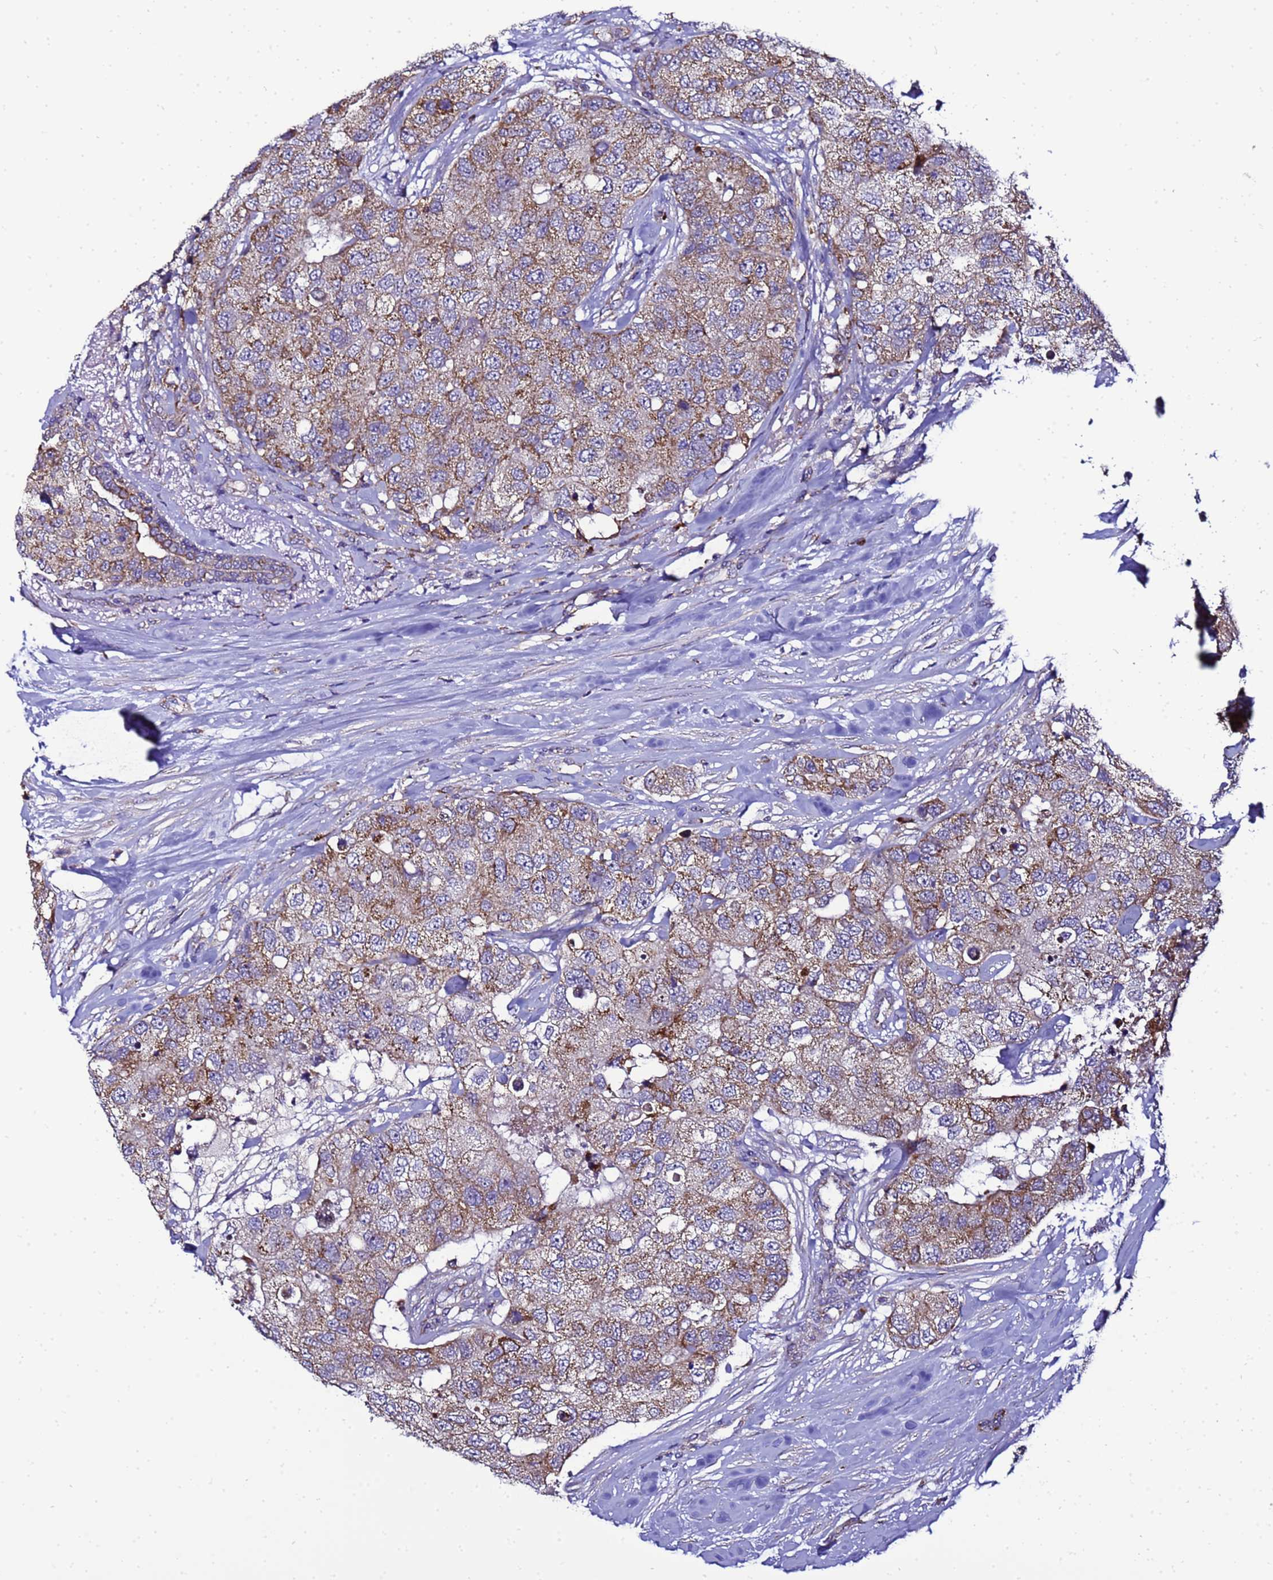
{"staining": {"intensity": "moderate", "quantity": ">75%", "location": "cytoplasmic/membranous"}, "tissue": "breast cancer", "cell_type": "Tumor cells", "image_type": "cancer", "snomed": [{"axis": "morphology", "description": "Duct carcinoma"}, {"axis": "topography", "description": "Breast"}], "caption": "Immunohistochemical staining of breast invasive ductal carcinoma exhibits medium levels of moderate cytoplasmic/membranous expression in approximately >75% of tumor cells.", "gene": "HIGD2A", "patient": {"sex": "female", "age": 62}}